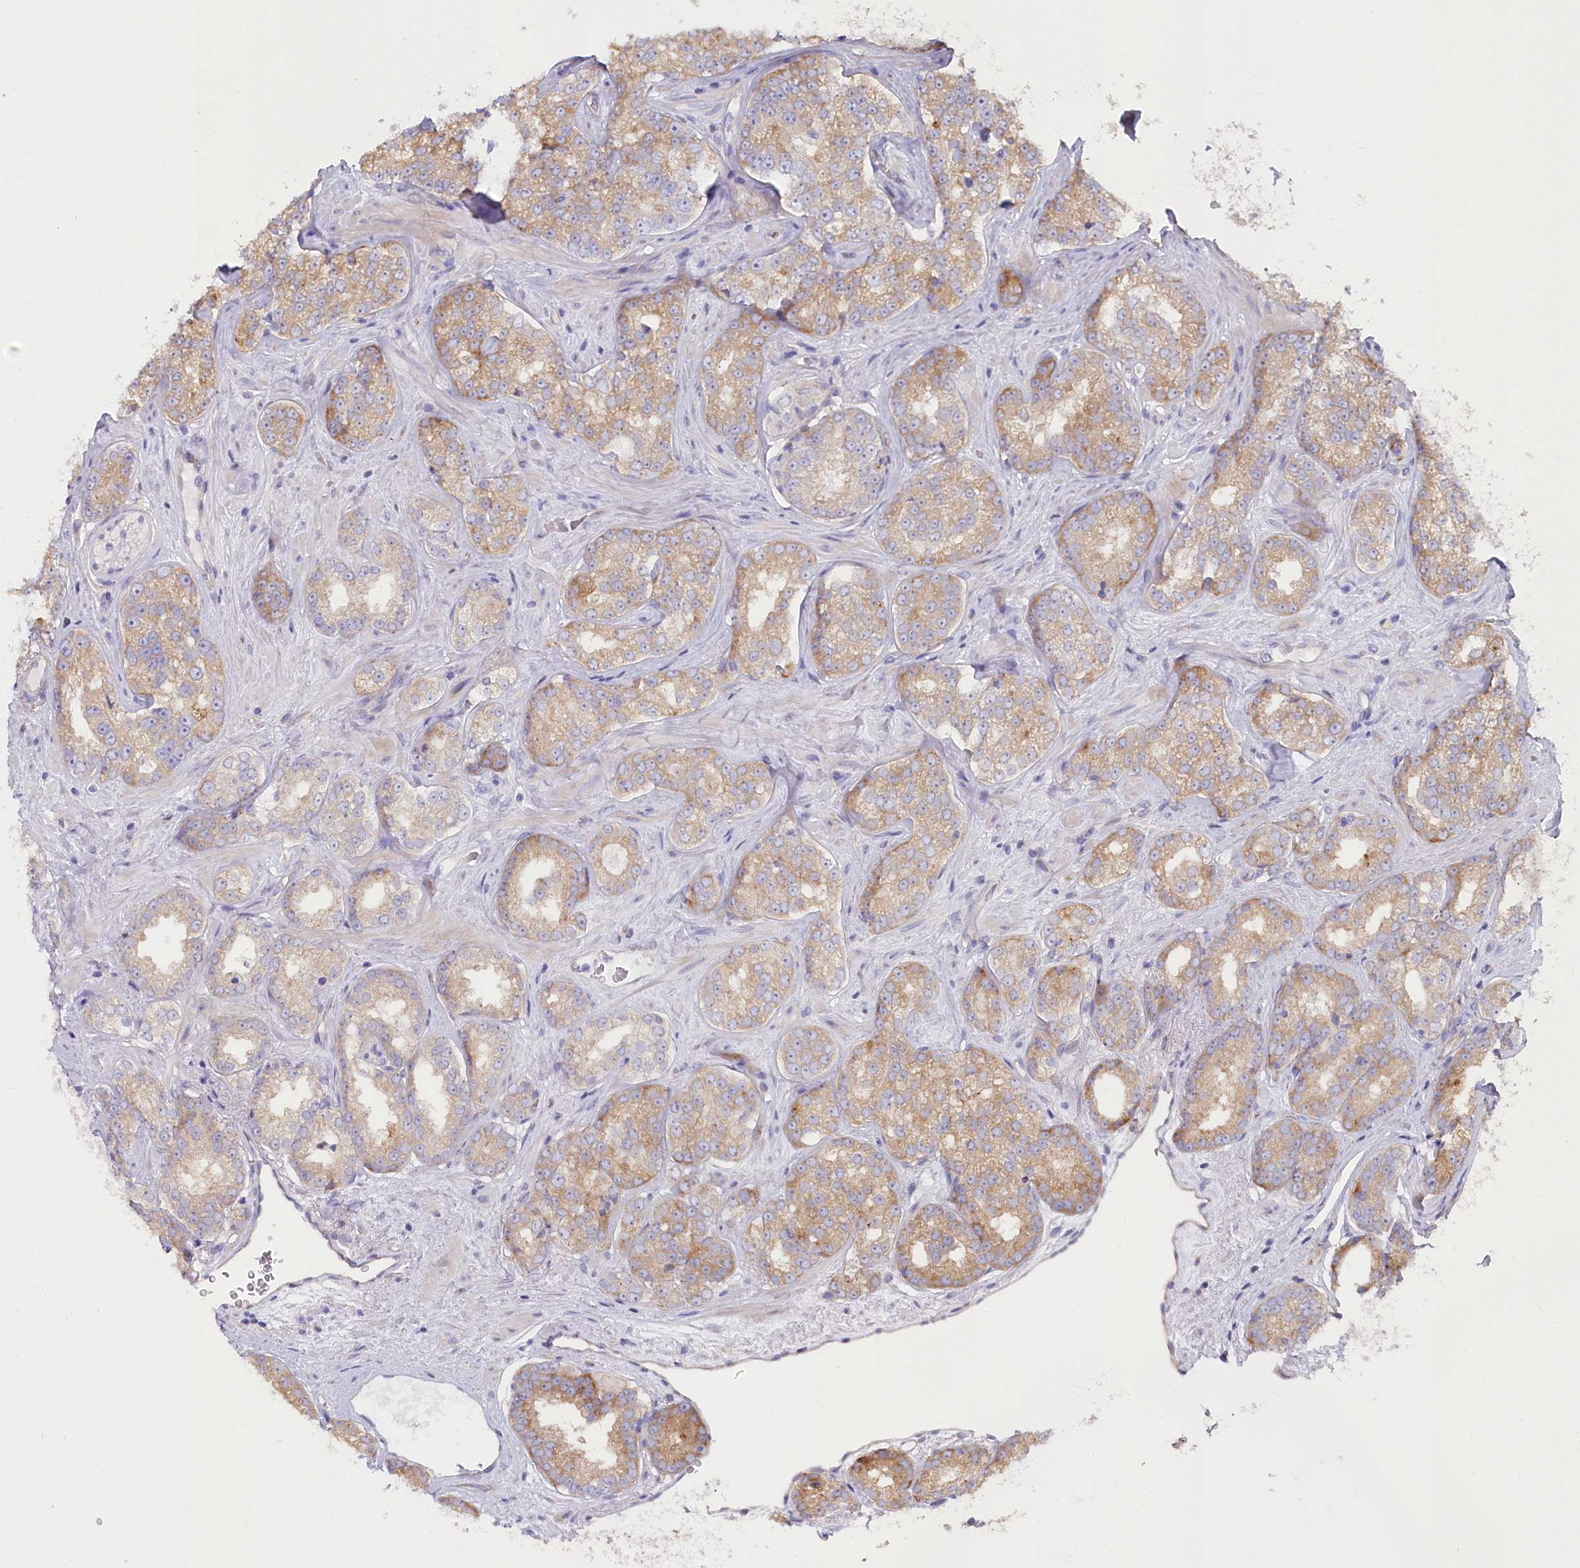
{"staining": {"intensity": "moderate", "quantity": ">75%", "location": "cytoplasmic/membranous"}, "tissue": "prostate cancer", "cell_type": "Tumor cells", "image_type": "cancer", "snomed": [{"axis": "morphology", "description": "Normal tissue, NOS"}, {"axis": "morphology", "description": "Adenocarcinoma, High grade"}, {"axis": "topography", "description": "Prostate"}], "caption": "Moderate cytoplasmic/membranous staining is seen in about >75% of tumor cells in high-grade adenocarcinoma (prostate).", "gene": "POGLUT1", "patient": {"sex": "male", "age": 83}}